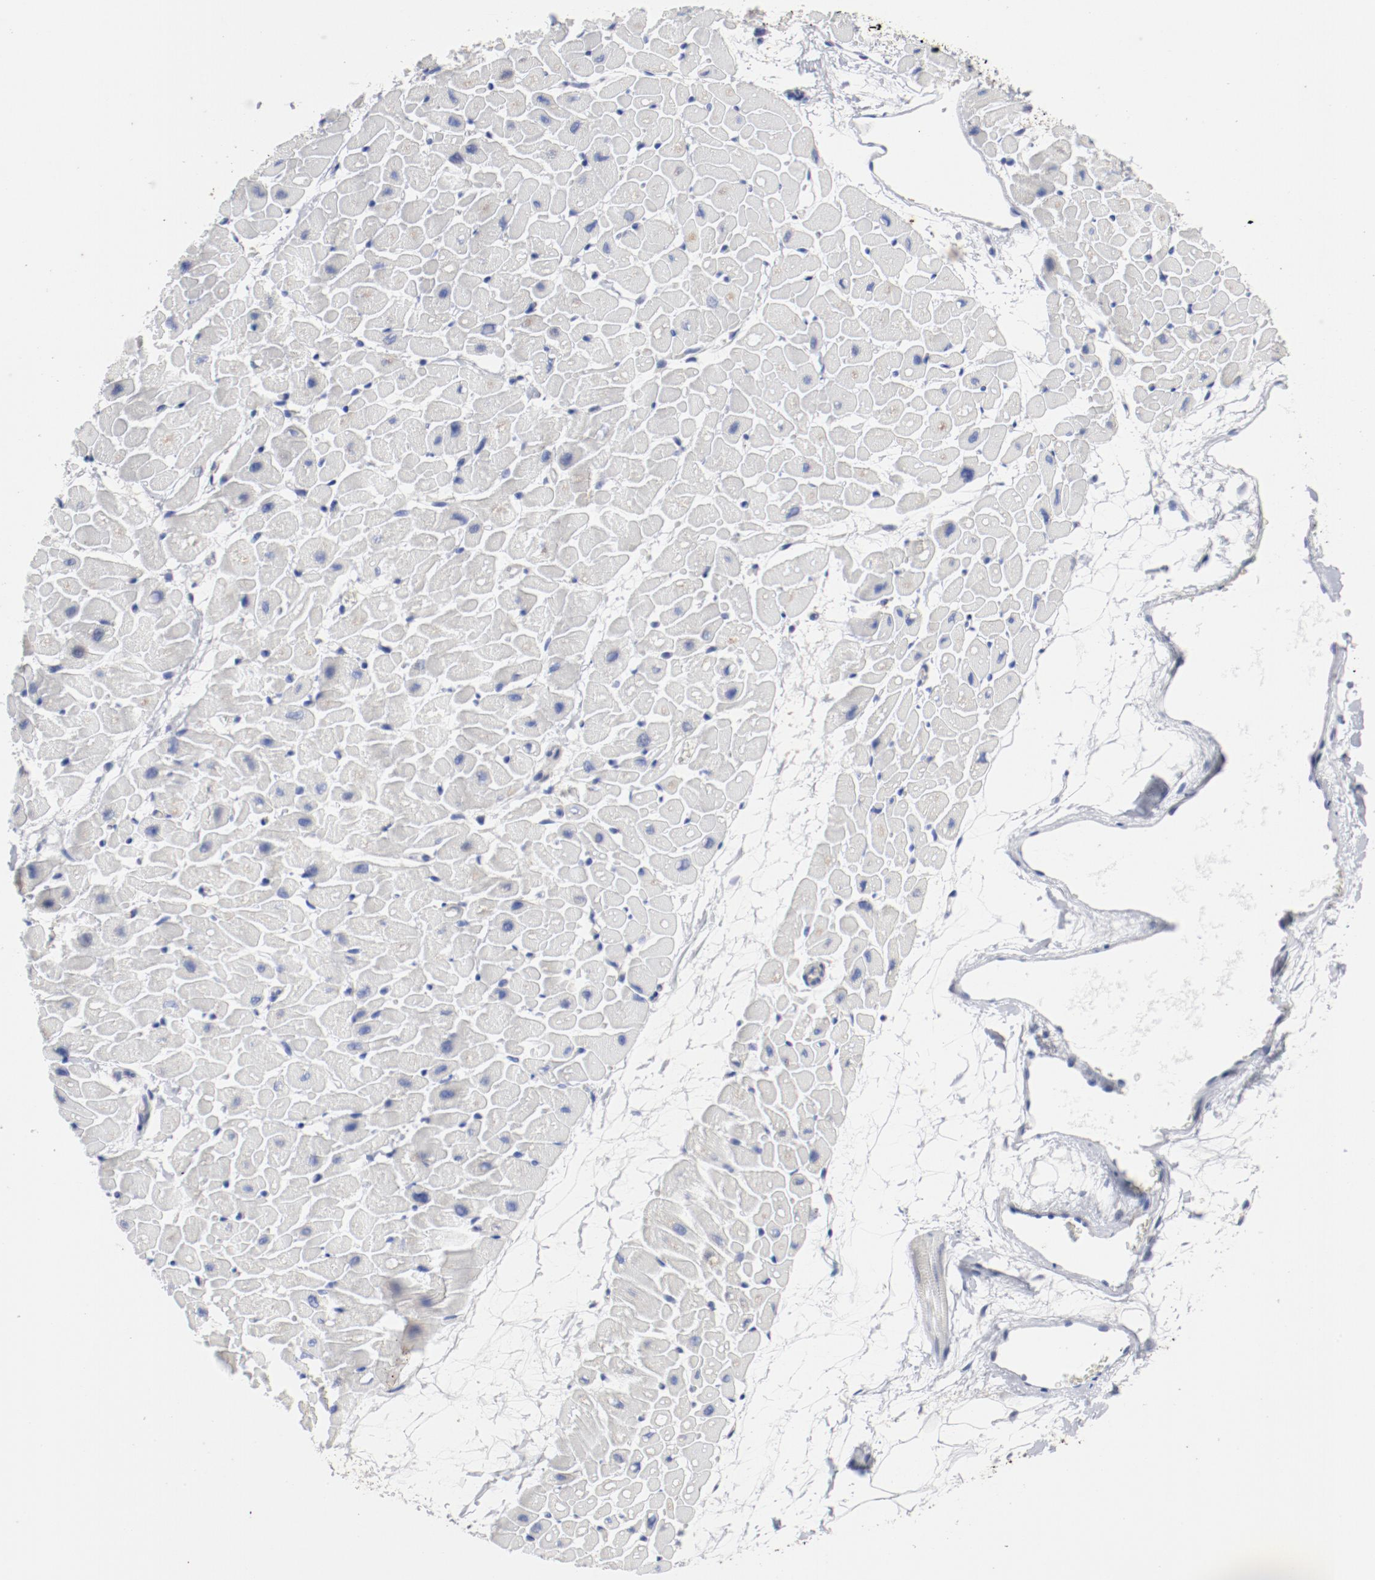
{"staining": {"intensity": "negative", "quantity": "none", "location": "none"}, "tissue": "heart muscle", "cell_type": "Cardiomyocytes", "image_type": "normal", "snomed": [{"axis": "morphology", "description": "Normal tissue, NOS"}, {"axis": "topography", "description": "Heart"}], "caption": "Heart muscle was stained to show a protein in brown. There is no significant staining in cardiomyocytes. (Brightfield microscopy of DAB immunohistochemistry at high magnification).", "gene": "TSPAN6", "patient": {"sex": "male", "age": 45}}